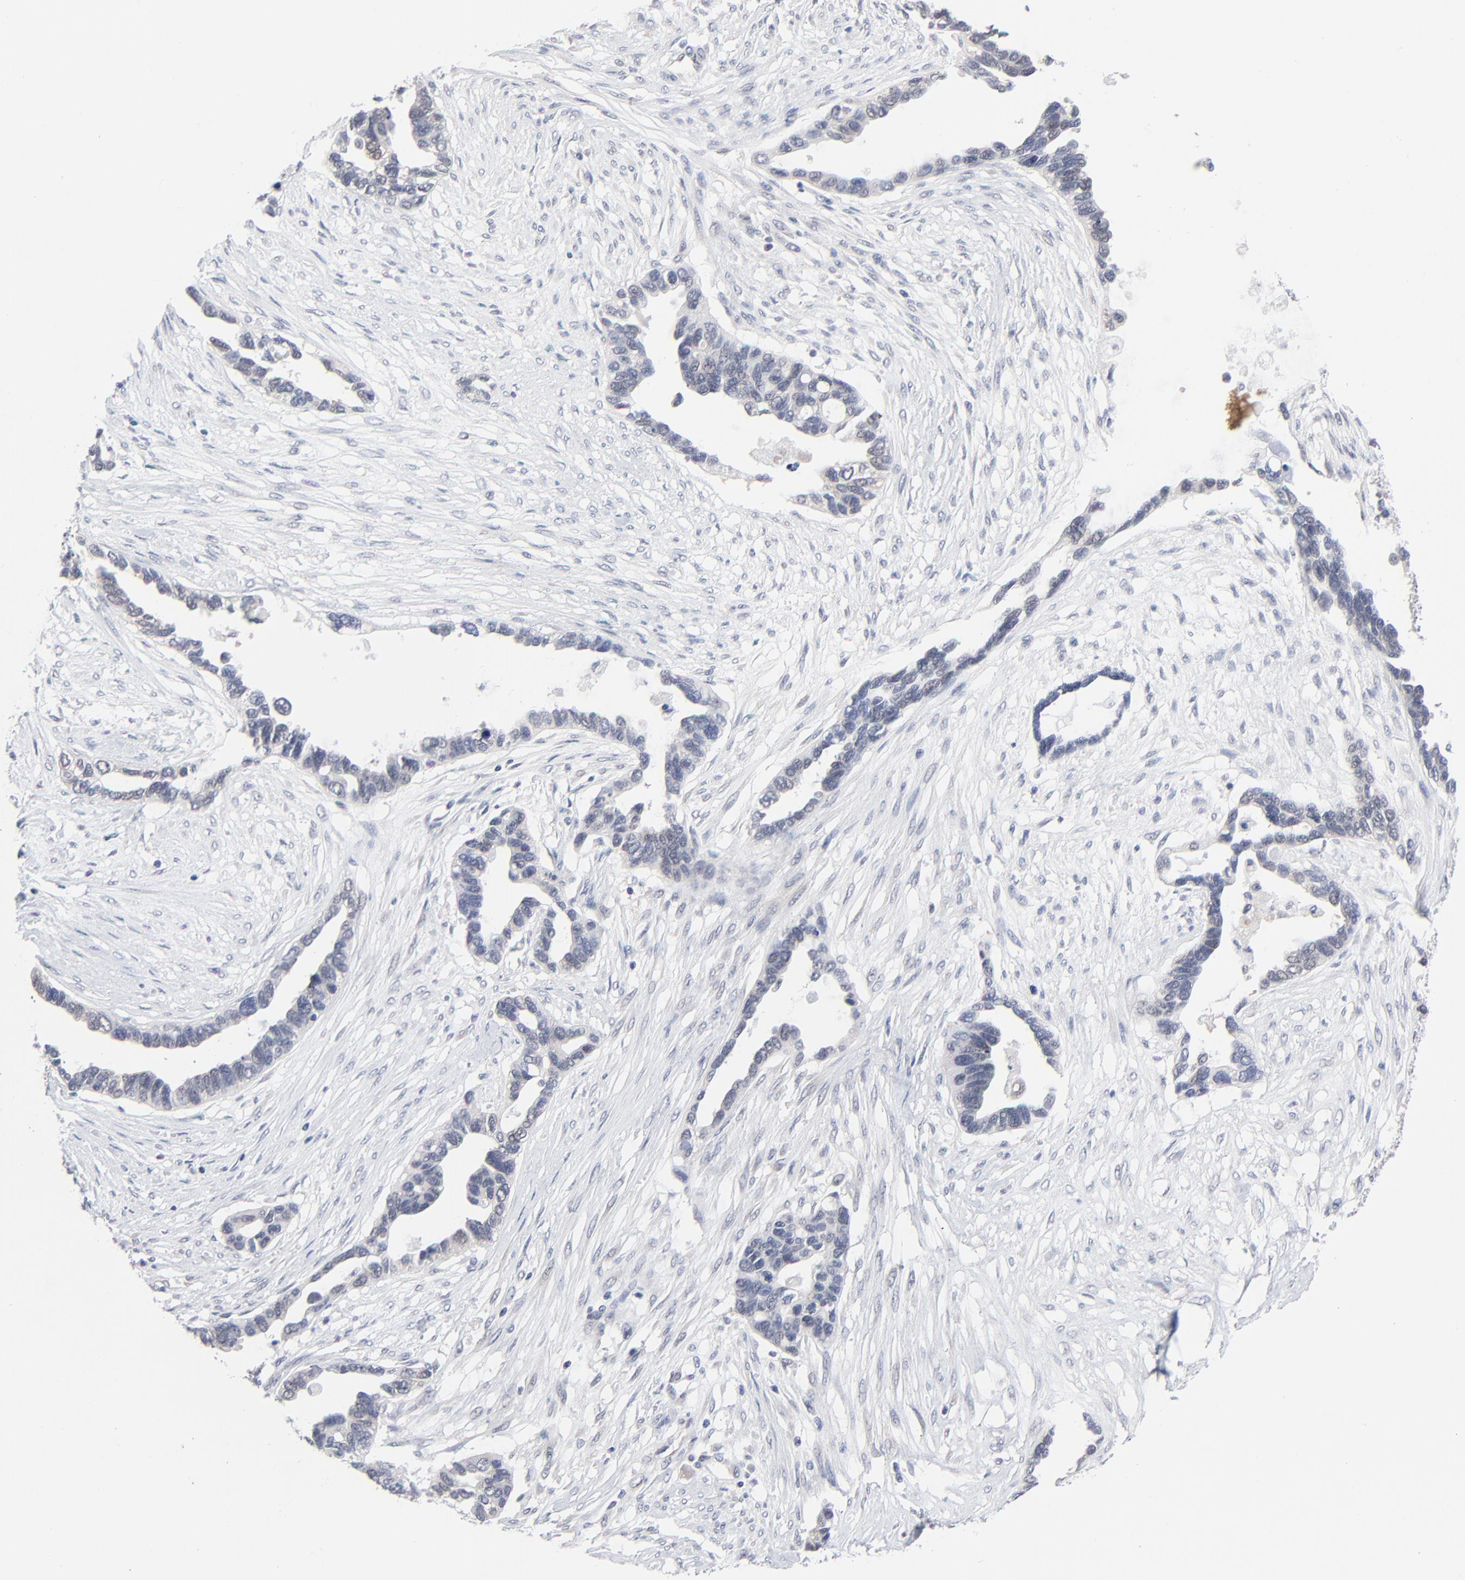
{"staining": {"intensity": "weak", "quantity": "<25%", "location": "cytoplasmic/membranous"}, "tissue": "ovarian cancer", "cell_type": "Tumor cells", "image_type": "cancer", "snomed": [{"axis": "morphology", "description": "Cystadenocarcinoma, serous, NOS"}, {"axis": "topography", "description": "Ovary"}], "caption": "There is no significant staining in tumor cells of serous cystadenocarcinoma (ovarian).", "gene": "RPS6KB1", "patient": {"sex": "female", "age": 54}}